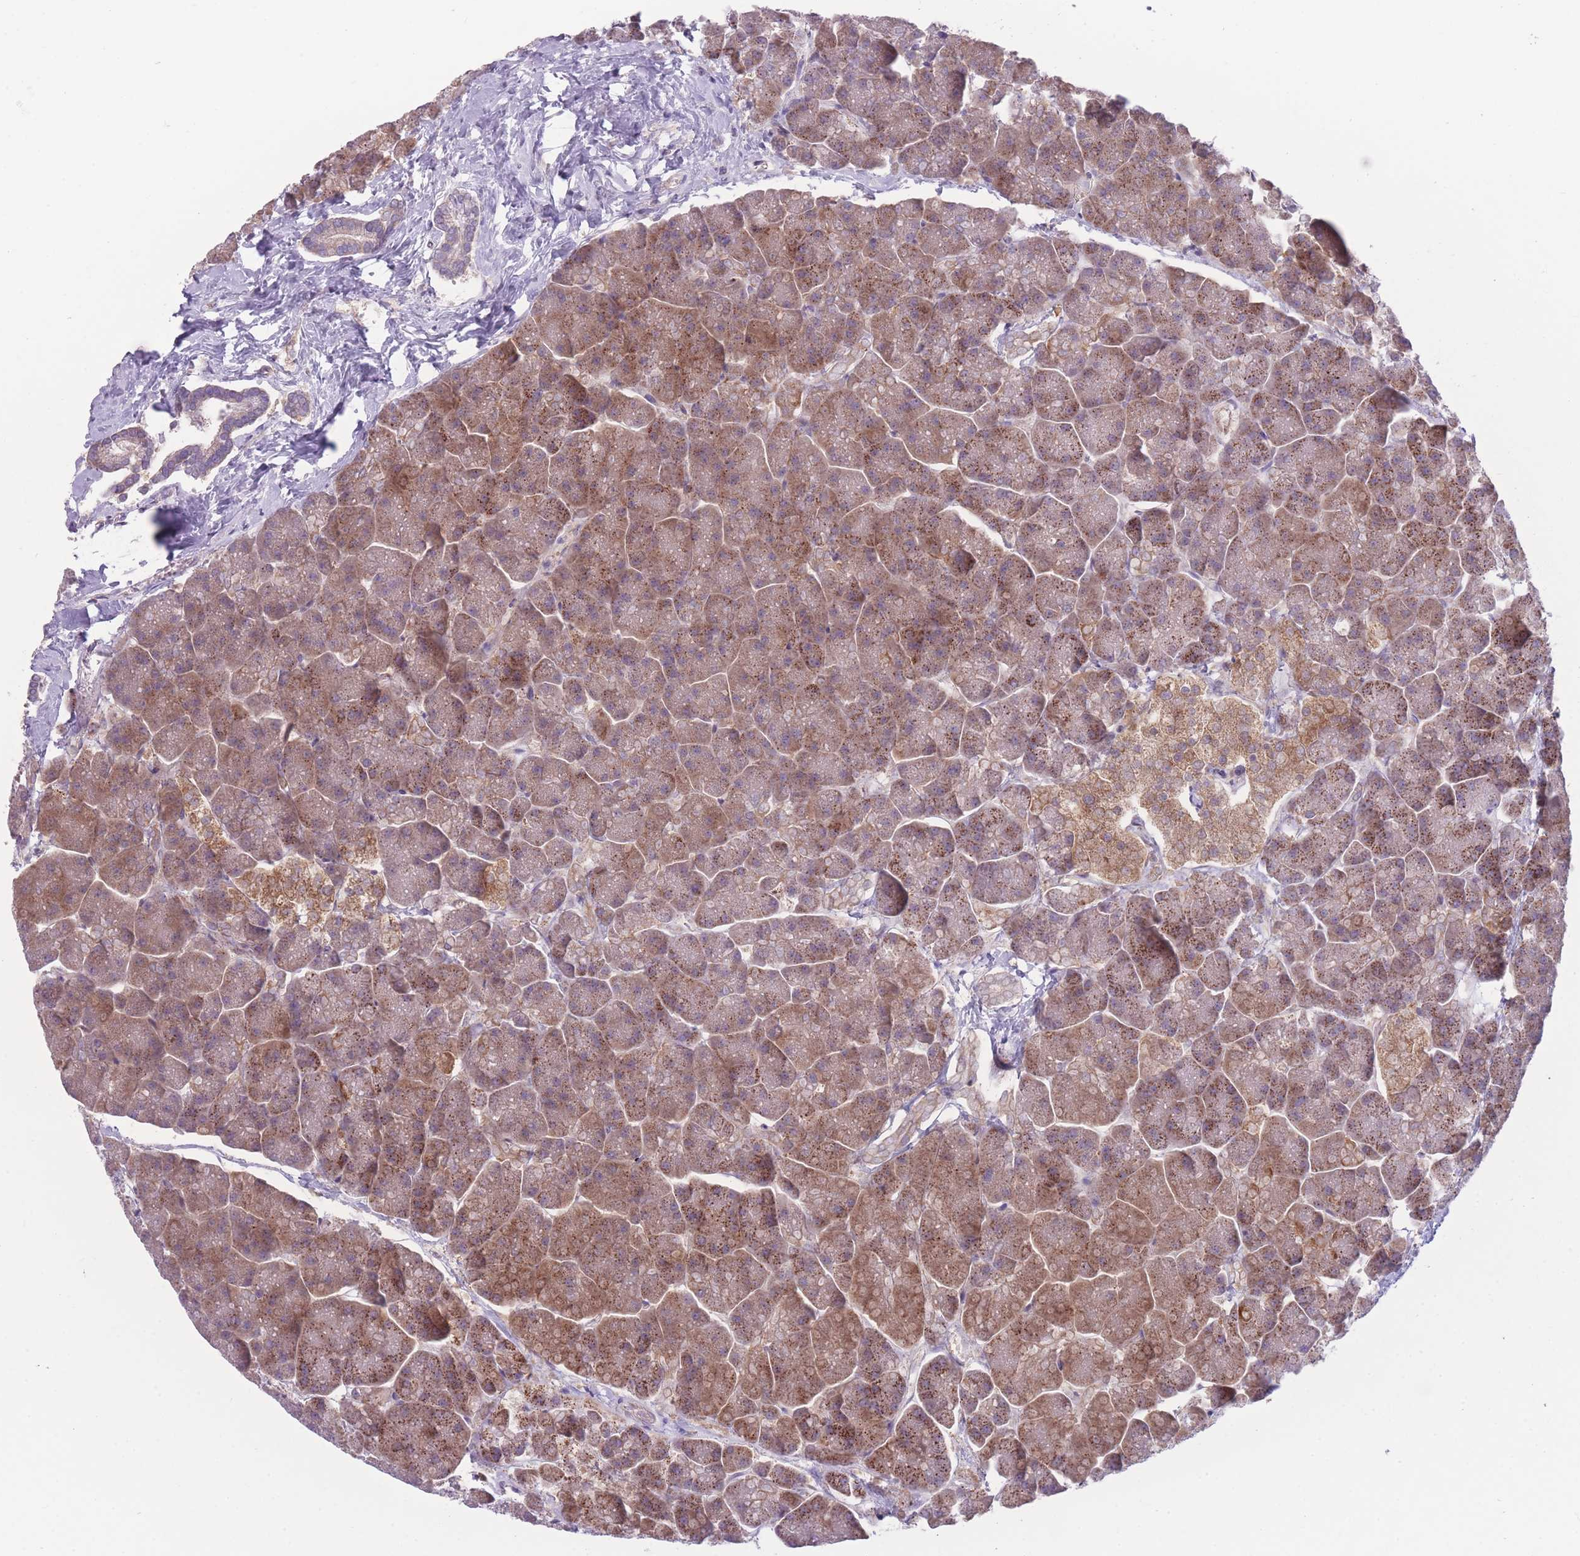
{"staining": {"intensity": "moderate", "quantity": ">75%", "location": "cytoplasmic/membranous"}, "tissue": "pancreas", "cell_type": "Exocrine glandular cells", "image_type": "normal", "snomed": [{"axis": "morphology", "description": "Normal tissue, NOS"}, {"axis": "topography", "description": "Pancreas"}, {"axis": "topography", "description": "Peripheral nerve tissue"}], "caption": "Pancreas stained with a brown dye shows moderate cytoplasmic/membranous positive expression in about >75% of exocrine glandular cells.", "gene": "CCT6A", "patient": {"sex": "male", "age": 54}}